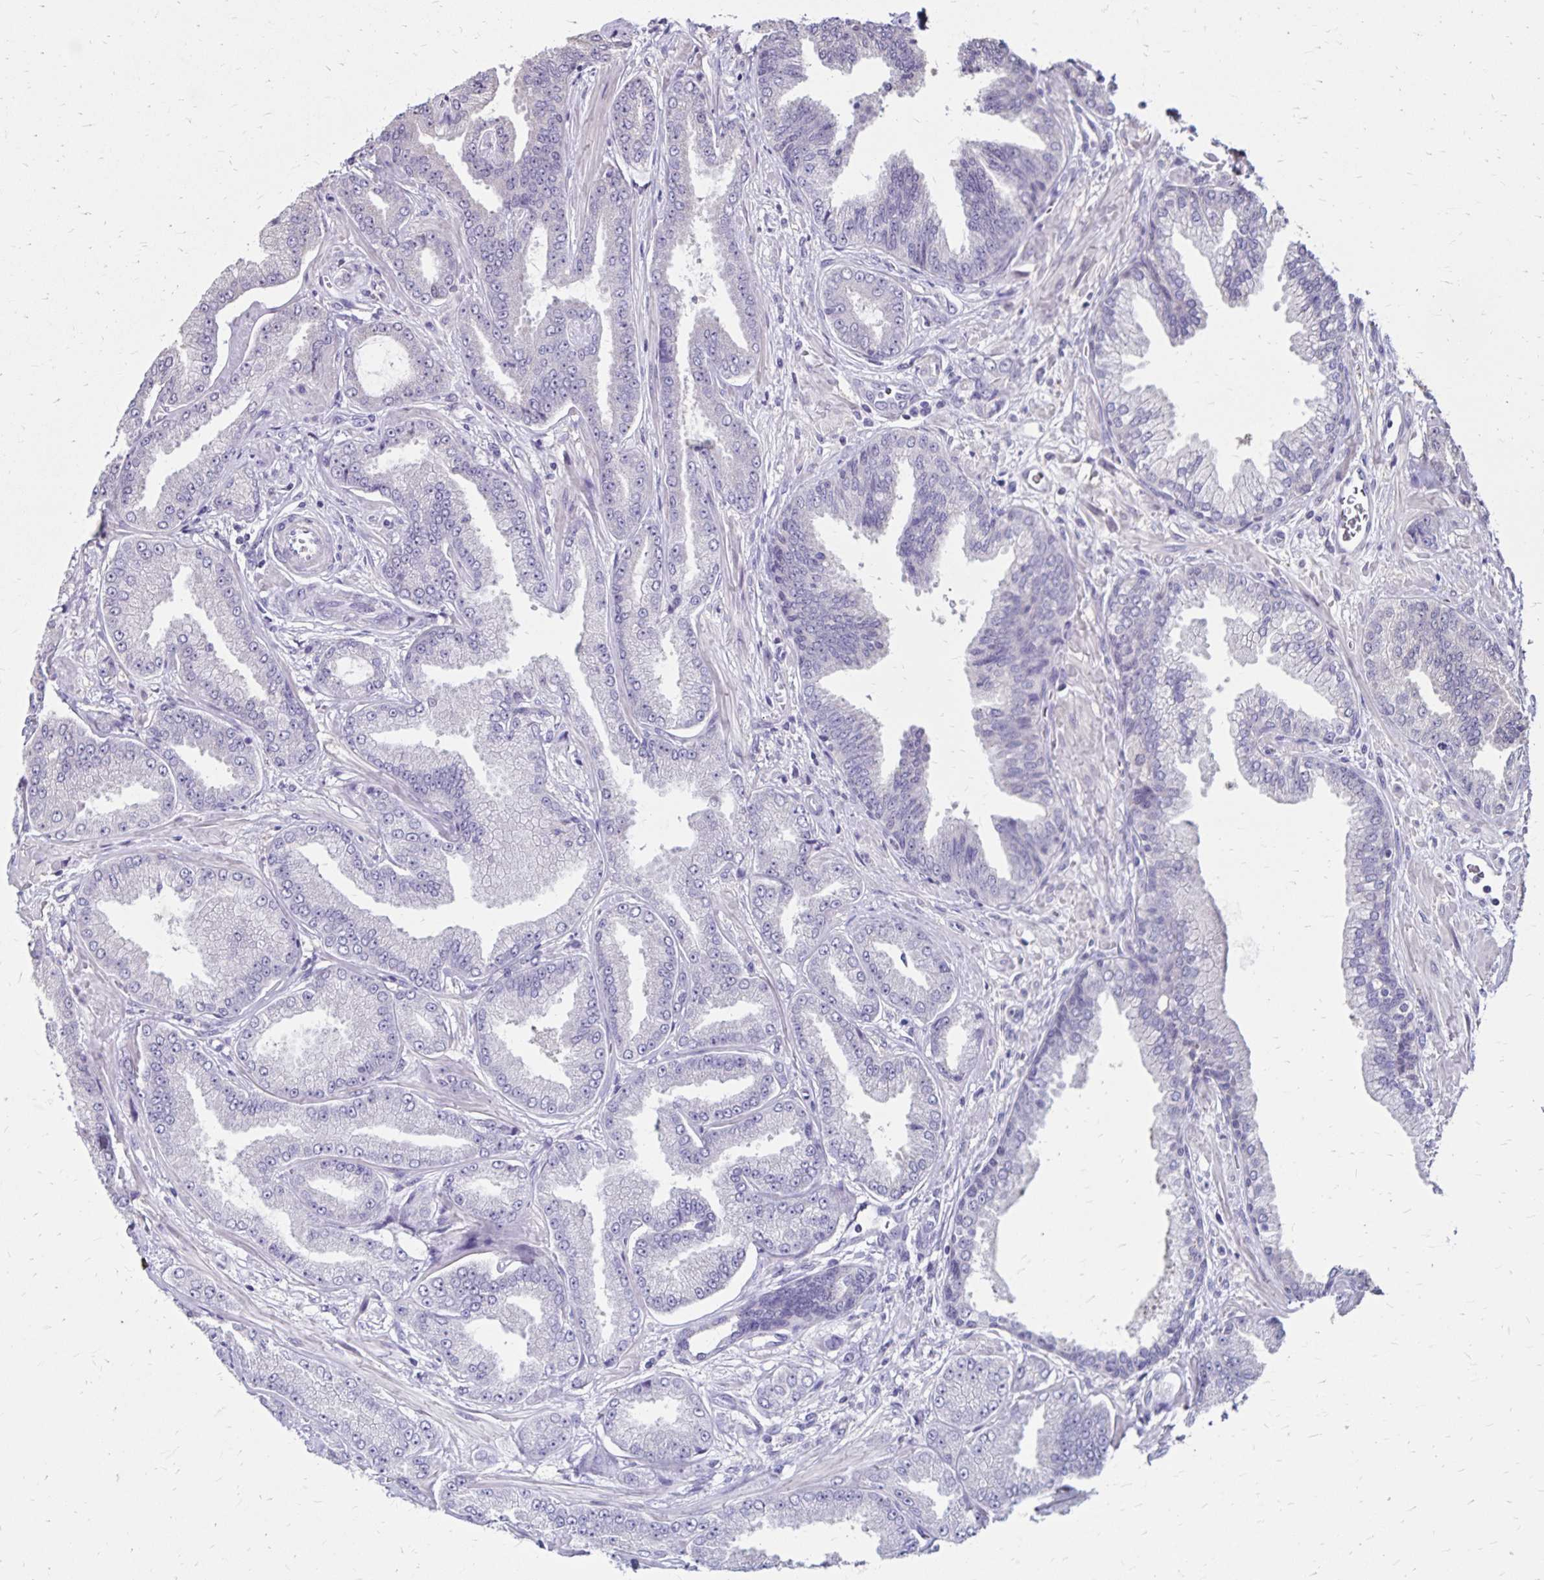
{"staining": {"intensity": "negative", "quantity": "none", "location": "none"}, "tissue": "prostate cancer", "cell_type": "Tumor cells", "image_type": "cancer", "snomed": [{"axis": "morphology", "description": "Adenocarcinoma, Low grade"}, {"axis": "topography", "description": "Prostate"}], "caption": "The photomicrograph shows no significant positivity in tumor cells of prostate cancer (low-grade adenocarcinoma).", "gene": "SH3GL3", "patient": {"sex": "male", "age": 55}}